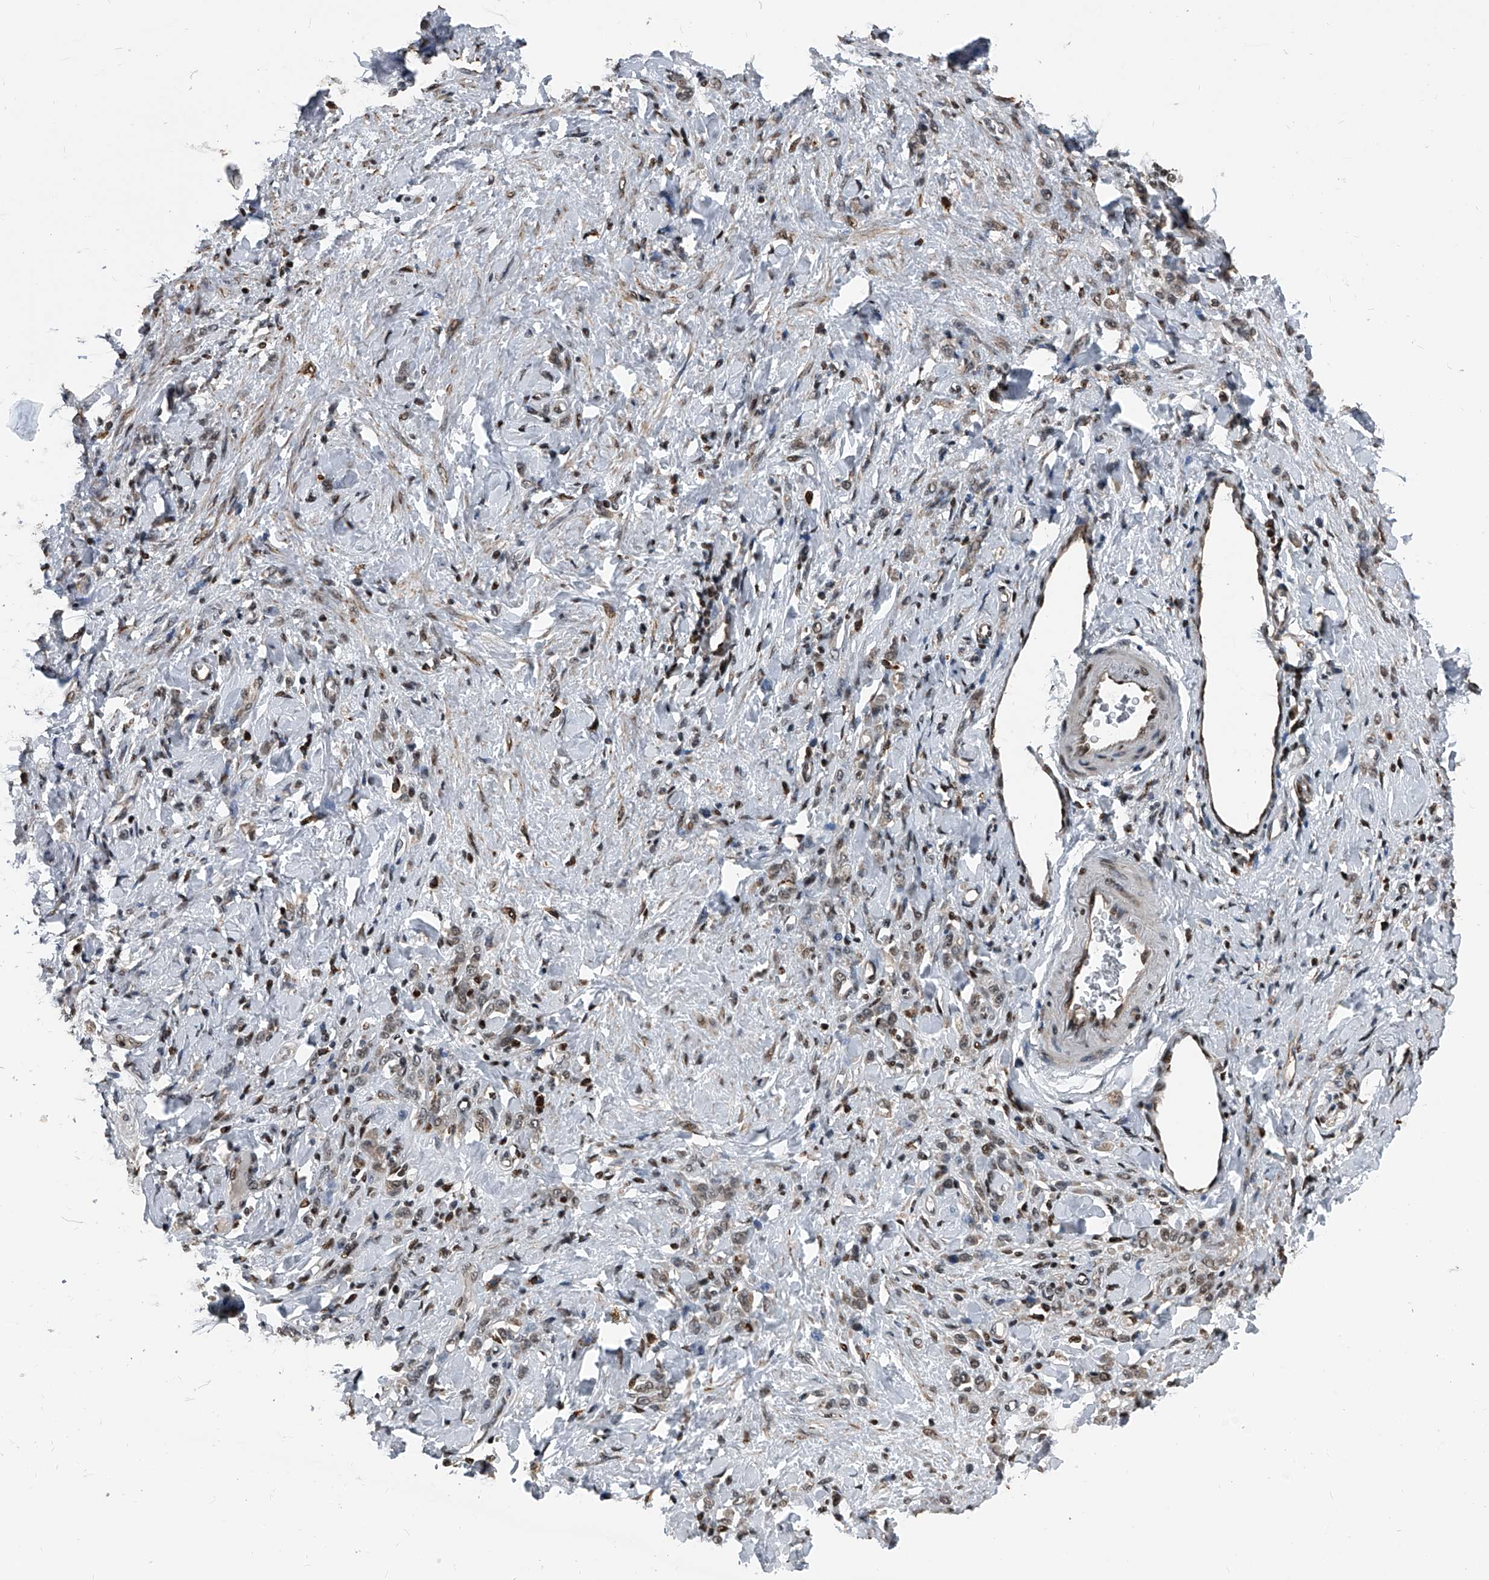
{"staining": {"intensity": "weak", "quantity": "25%-75%", "location": "nuclear"}, "tissue": "stomach cancer", "cell_type": "Tumor cells", "image_type": "cancer", "snomed": [{"axis": "morphology", "description": "Normal tissue, NOS"}, {"axis": "morphology", "description": "Adenocarcinoma, NOS"}, {"axis": "topography", "description": "Stomach"}], "caption": "Approximately 25%-75% of tumor cells in adenocarcinoma (stomach) display weak nuclear protein expression as visualized by brown immunohistochemical staining.", "gene": "FKBP5", "patient": {"sex": "male", "age": 82}}